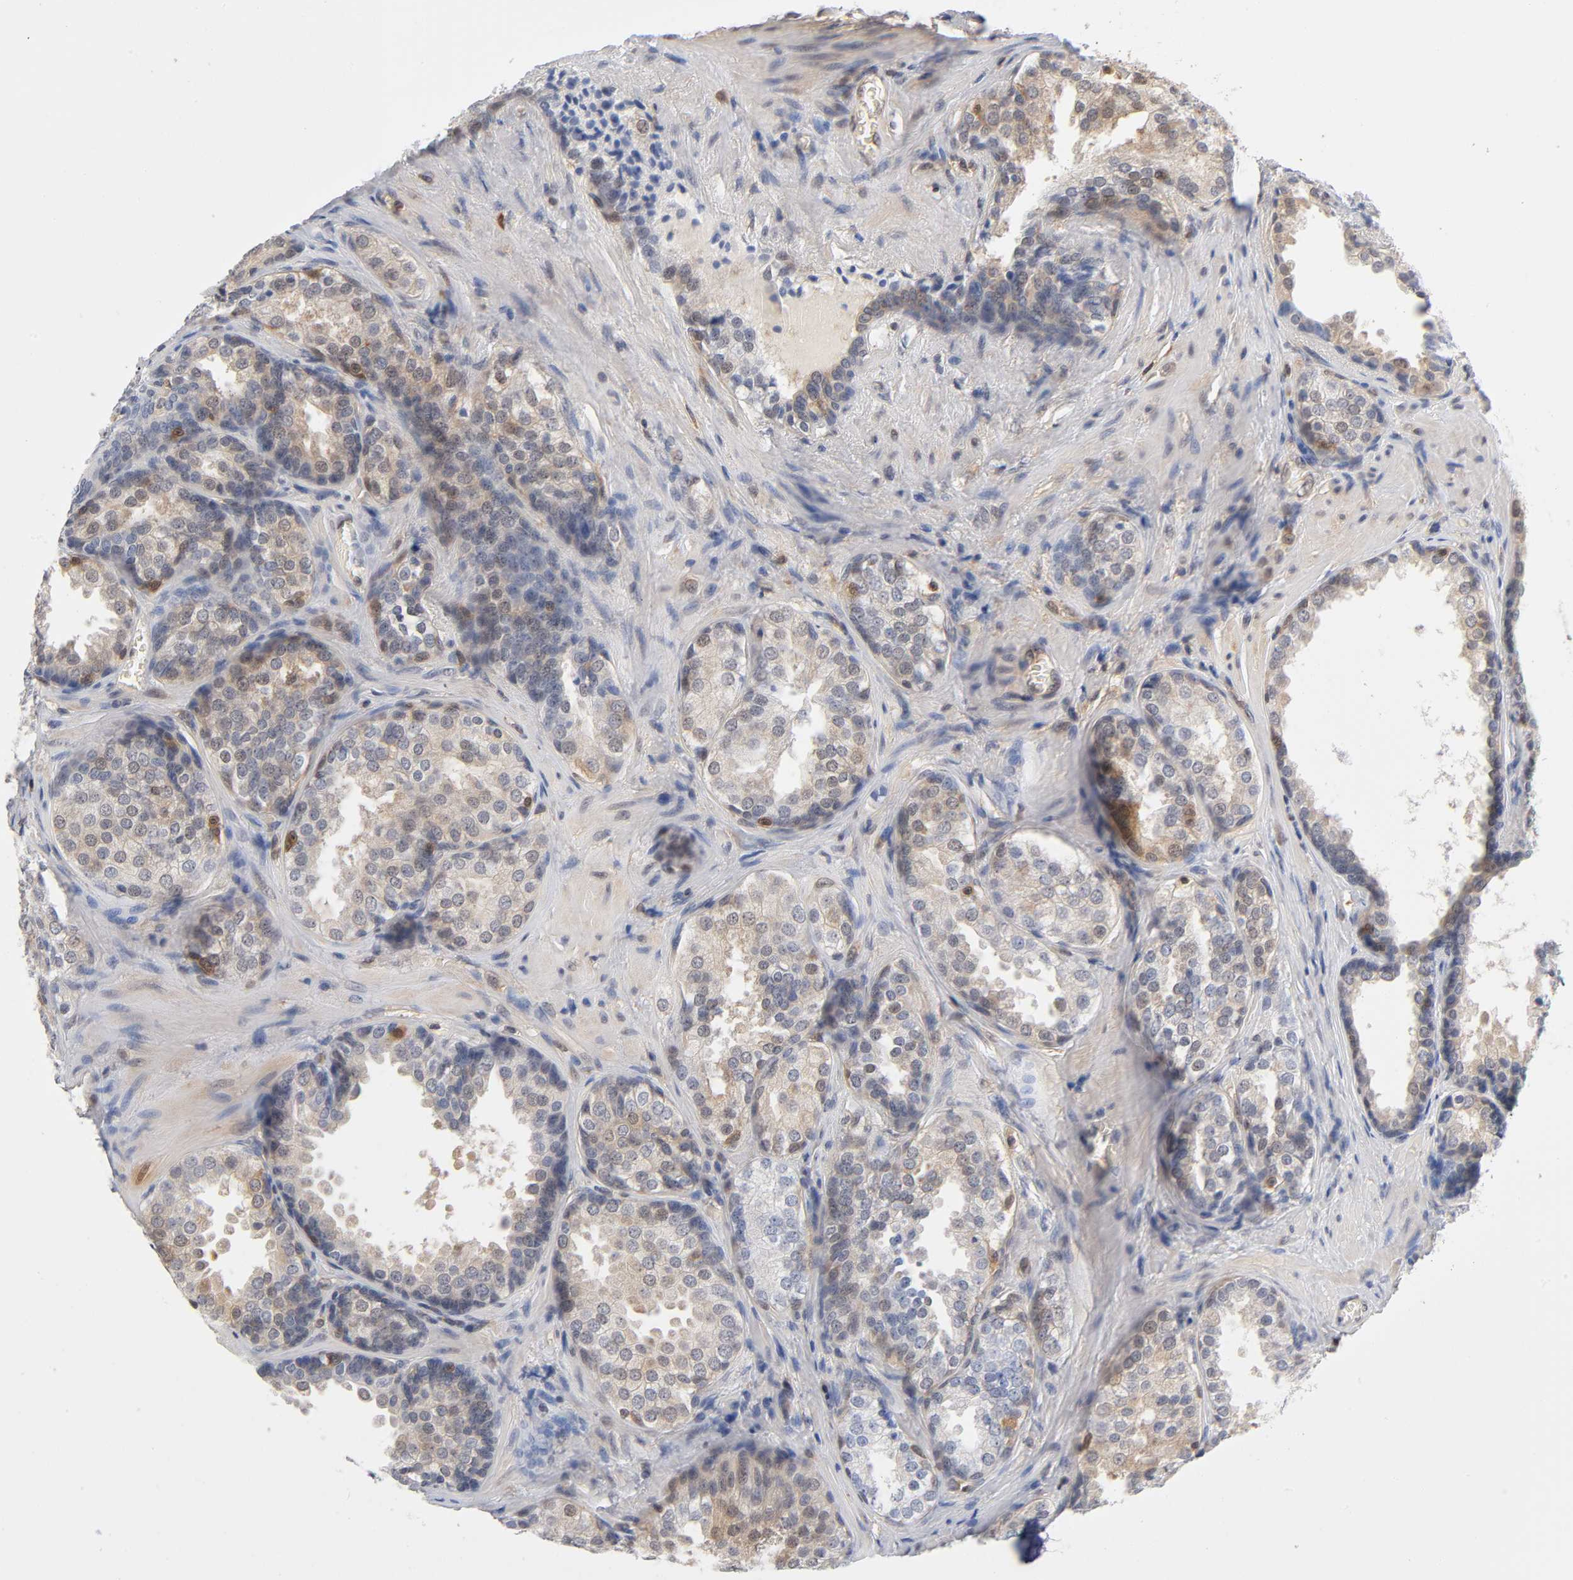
{"staining": {"intensity": "weak", "quantity": "<25%", "location": "cytoplasmic/membranous"}, "tissue": "prostate cancer", "cell_type": "Tumor cells", "image_type": "cancer", "snomed": [{"axis": "morphology", "description": "Adenocarcinoma, High grade"}, {"axis": "topography", "description": "Prostate"}], "caption": "High power microscopy photomicrograph of an immunohistochemistry (IHC) histopathology image of prostate cancer, revealing no significant expression in tumor cells.", "gene": "DFFB", "patient": {"sex": "male", "age": 70}}